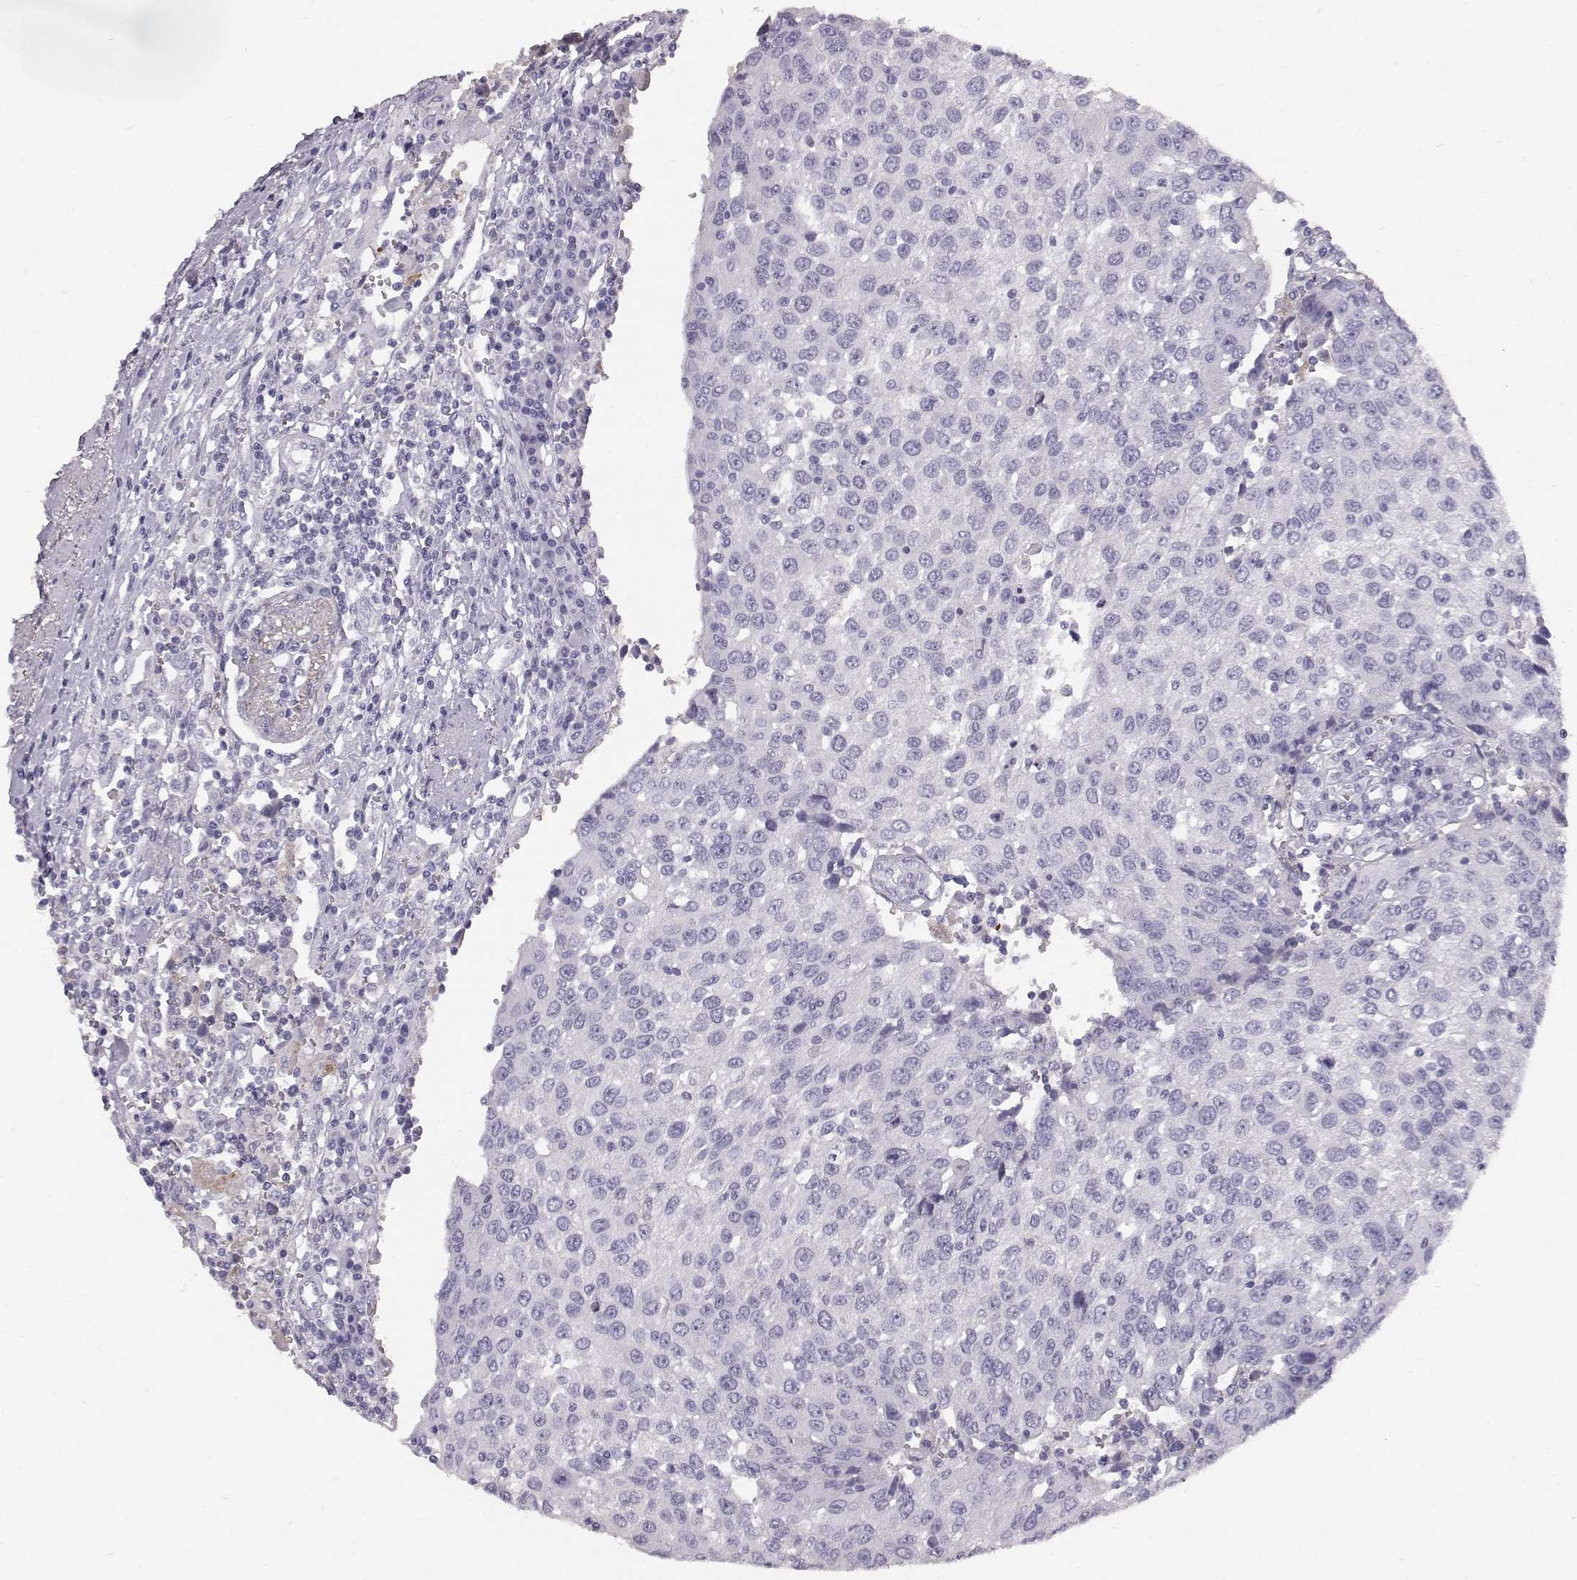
{"staining": {"intensity": "negative", "quantity": "none", "location": "none"}, "tissue": "urothelial cancer", "cell_type": "Tumor cells", "image_type": "cancer", "snomed": [{"axis": "morphology", "description": "Urothelial carcinoma, High grade"}, {"axis": "topography", "description": "Urinary bladder"}], "caption": "This is an immunohistochemistry (IHC) image of urothelial cancer. There is no positivity in tumor cells.", "gene": "KRTAP16-1", "patient": {"sex": "female", "age": 85}}